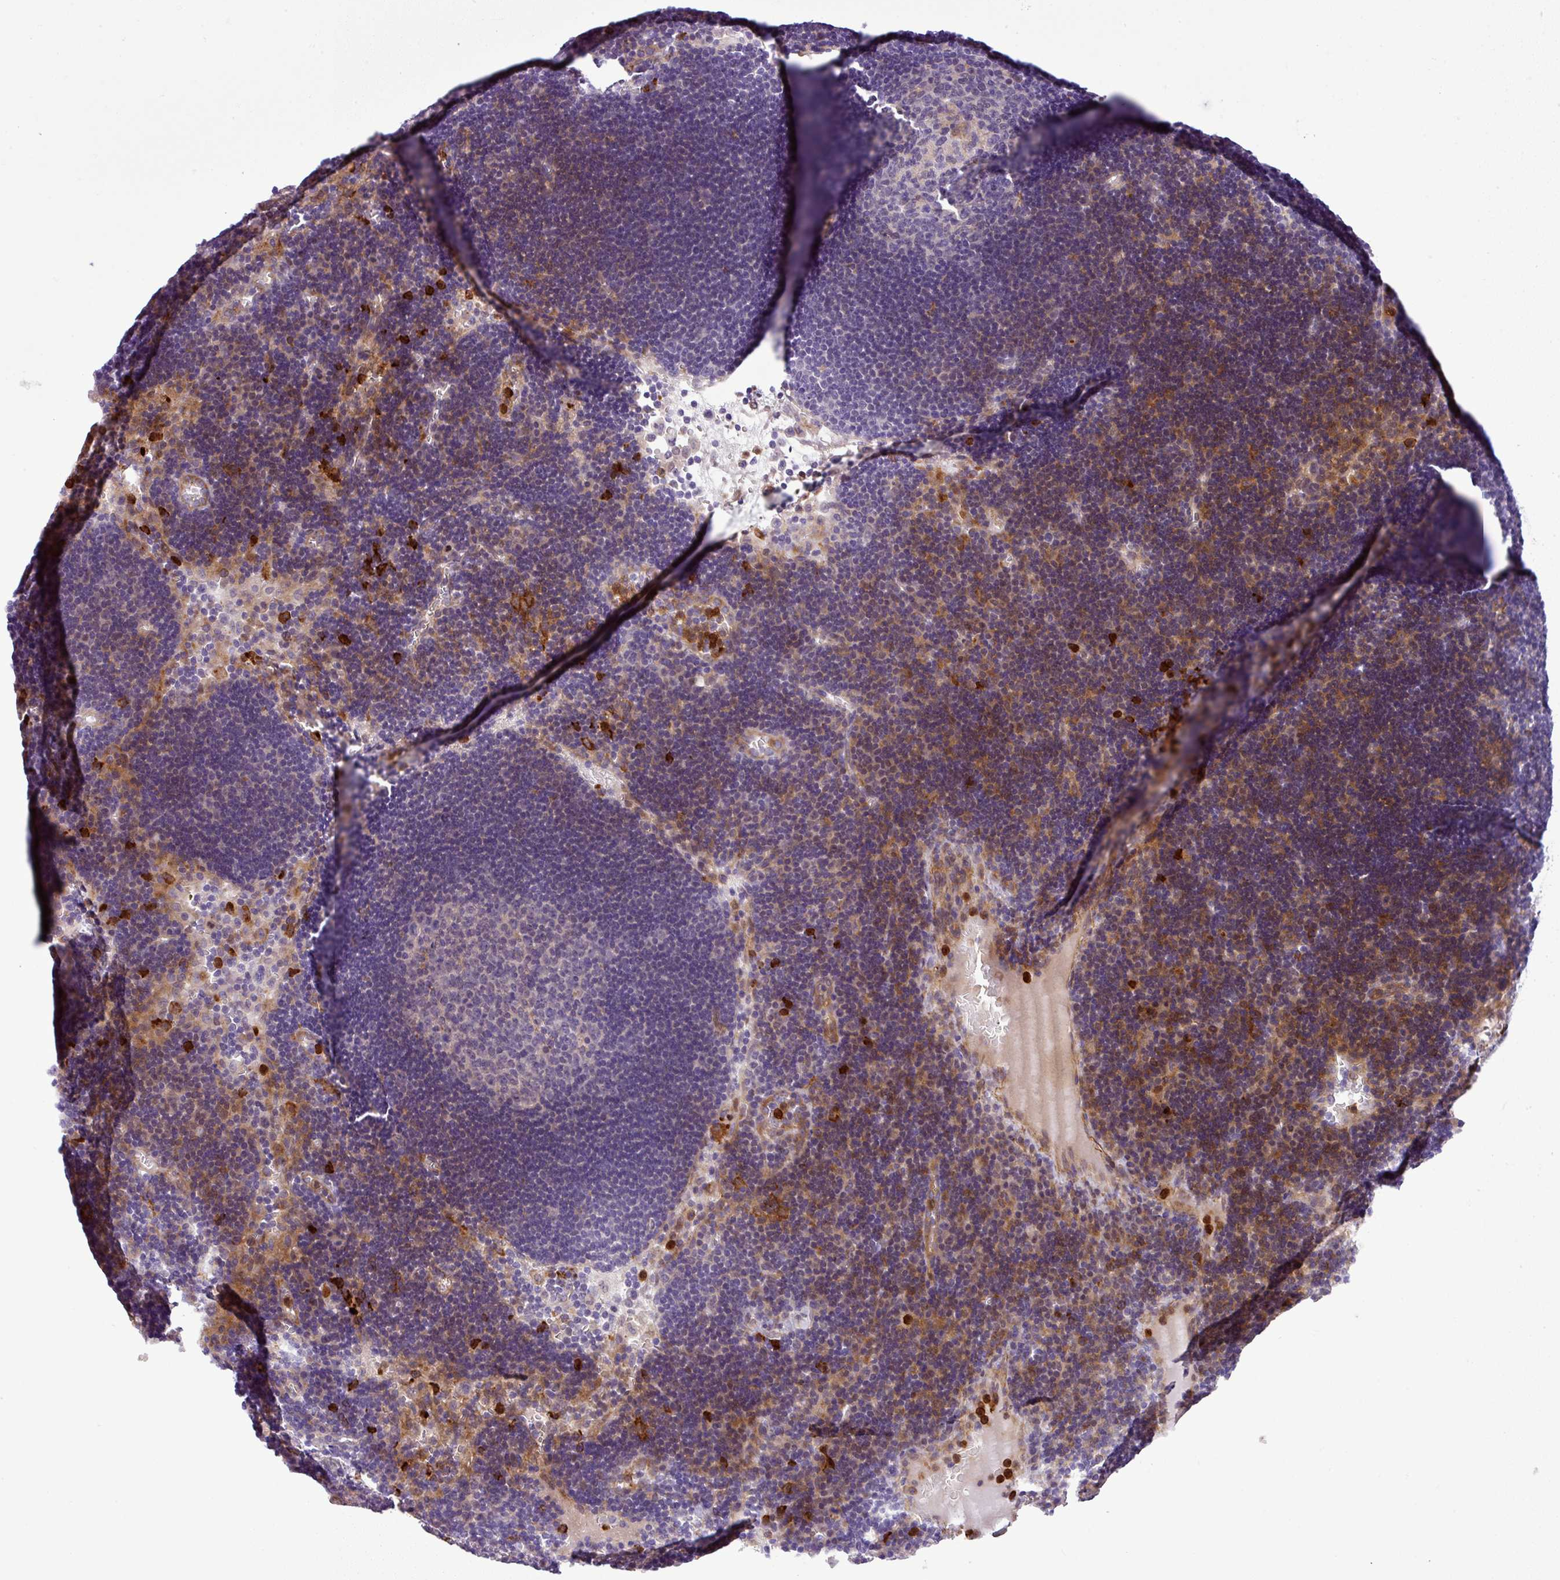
{"staining": {"intensity": "negative", "quantity": "none", "location": "none"}, "tissue": "lymph node", "cell_type": "Germinal center cells", "image_type": "normal", "snomed": [{"axis": "morphology", "description": "Normal tissue, NOS"}, {"axis": "topography", "description": "Lymph node"}], "caption": "This is a image of immunohistochemistry (IHC) staining of unremarkable lymph node, which shows no staining in germinal center cells.", "gene": "NBEAL2", "patient": {"sex": "male", "age": 62}}